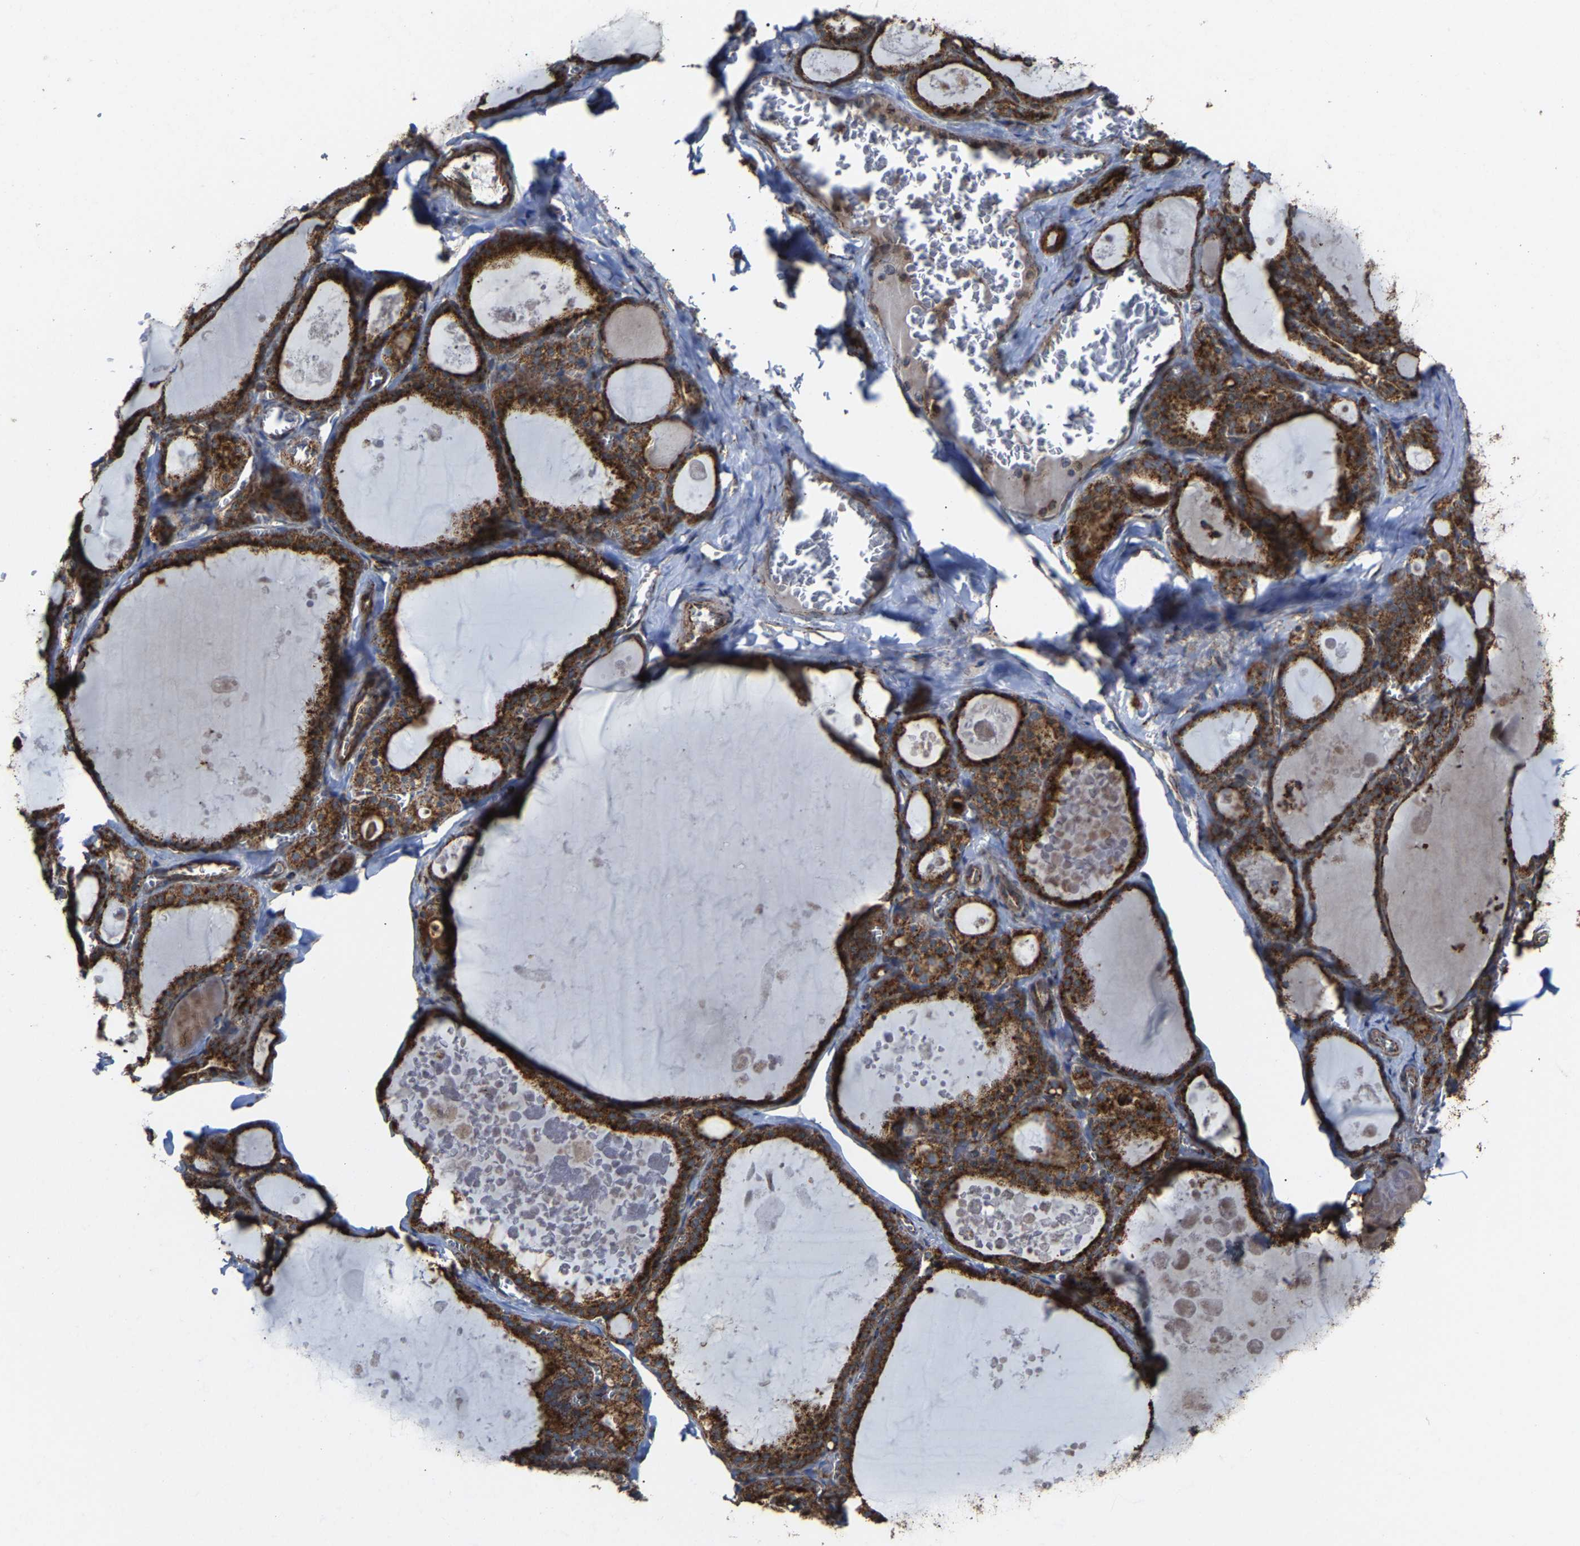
{"staining": {"intensity": "strong", "quantity": ">75%", "location": "cytoplasmic/membranous"}, "tissue": "thyroid gland", "cell_type": "Glandular cells", "image_type": "normal", "snomed": [{"axis": "morphology", "description": "Normal tissue, NOS"}, {"axis": "topography", "description": "Thyroid gland"}], "caption": "Benign thyroid gland demonstrates strong cytoplasmic/membranous expression in approximately >75% of glandular cells, visualized by immunohistochemistry.", "gene": "NDUFV3", "patient": {"sex": "male", "age": 56}}